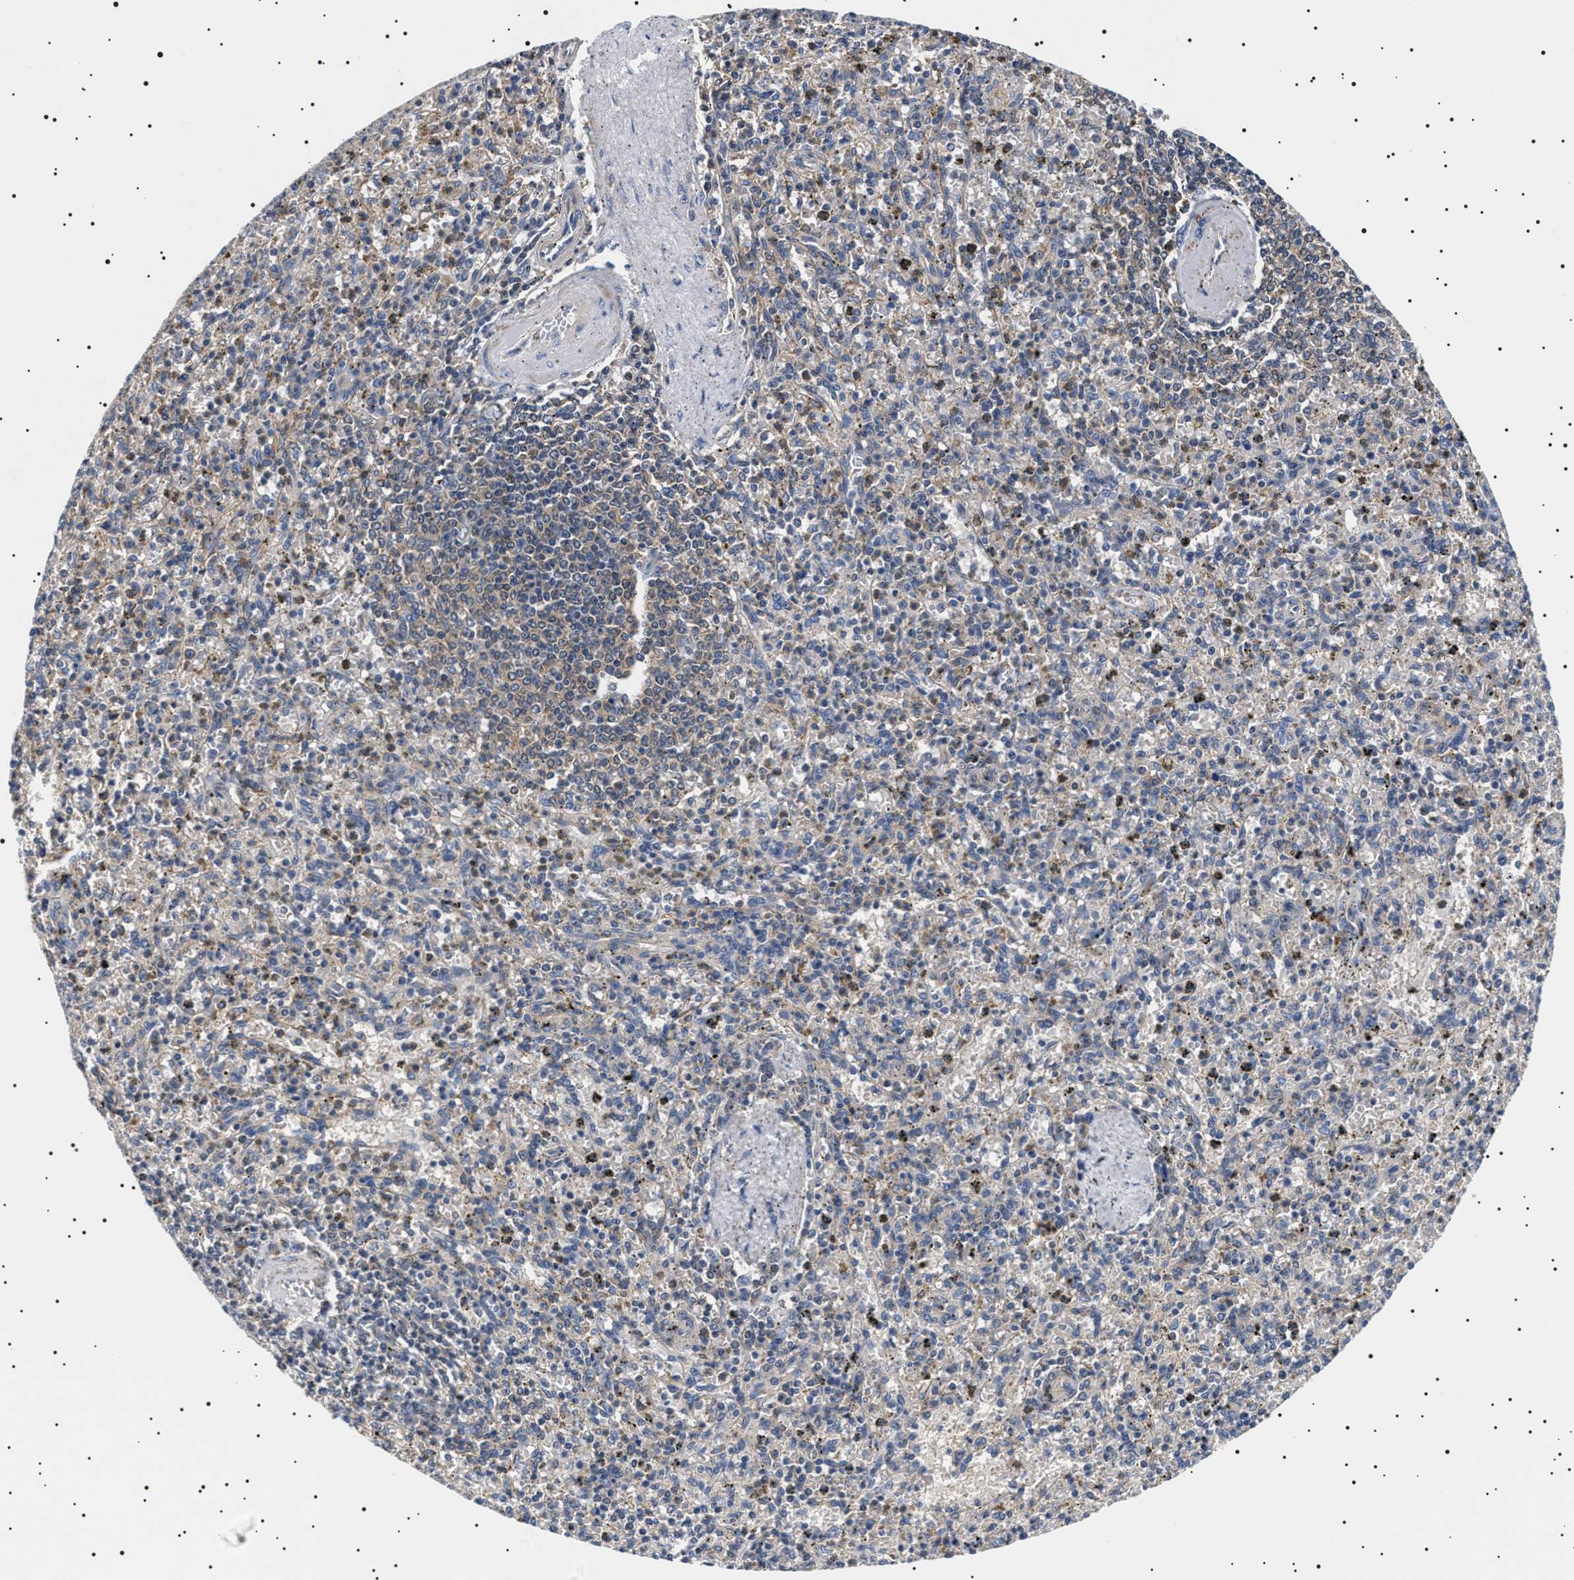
{"staining": {"intensity": "weak", "quantity": "<25%", "location": "nuclear"}, "tissue": "spleen", "cell_type": "Cells in red pulp", "image_type": "normal", "snomed": [{"axis": "morphology", "description": "Normal tissue, NOS"}, {"axis": "topography", "description": "Spleen"}], "caption": "An IHC micrograph of normal spleen is shown. There is no staining in cells in red pulp of spleen.", "gene": "SLC4A7", "patient": {"sex": "male", "age": 72}}